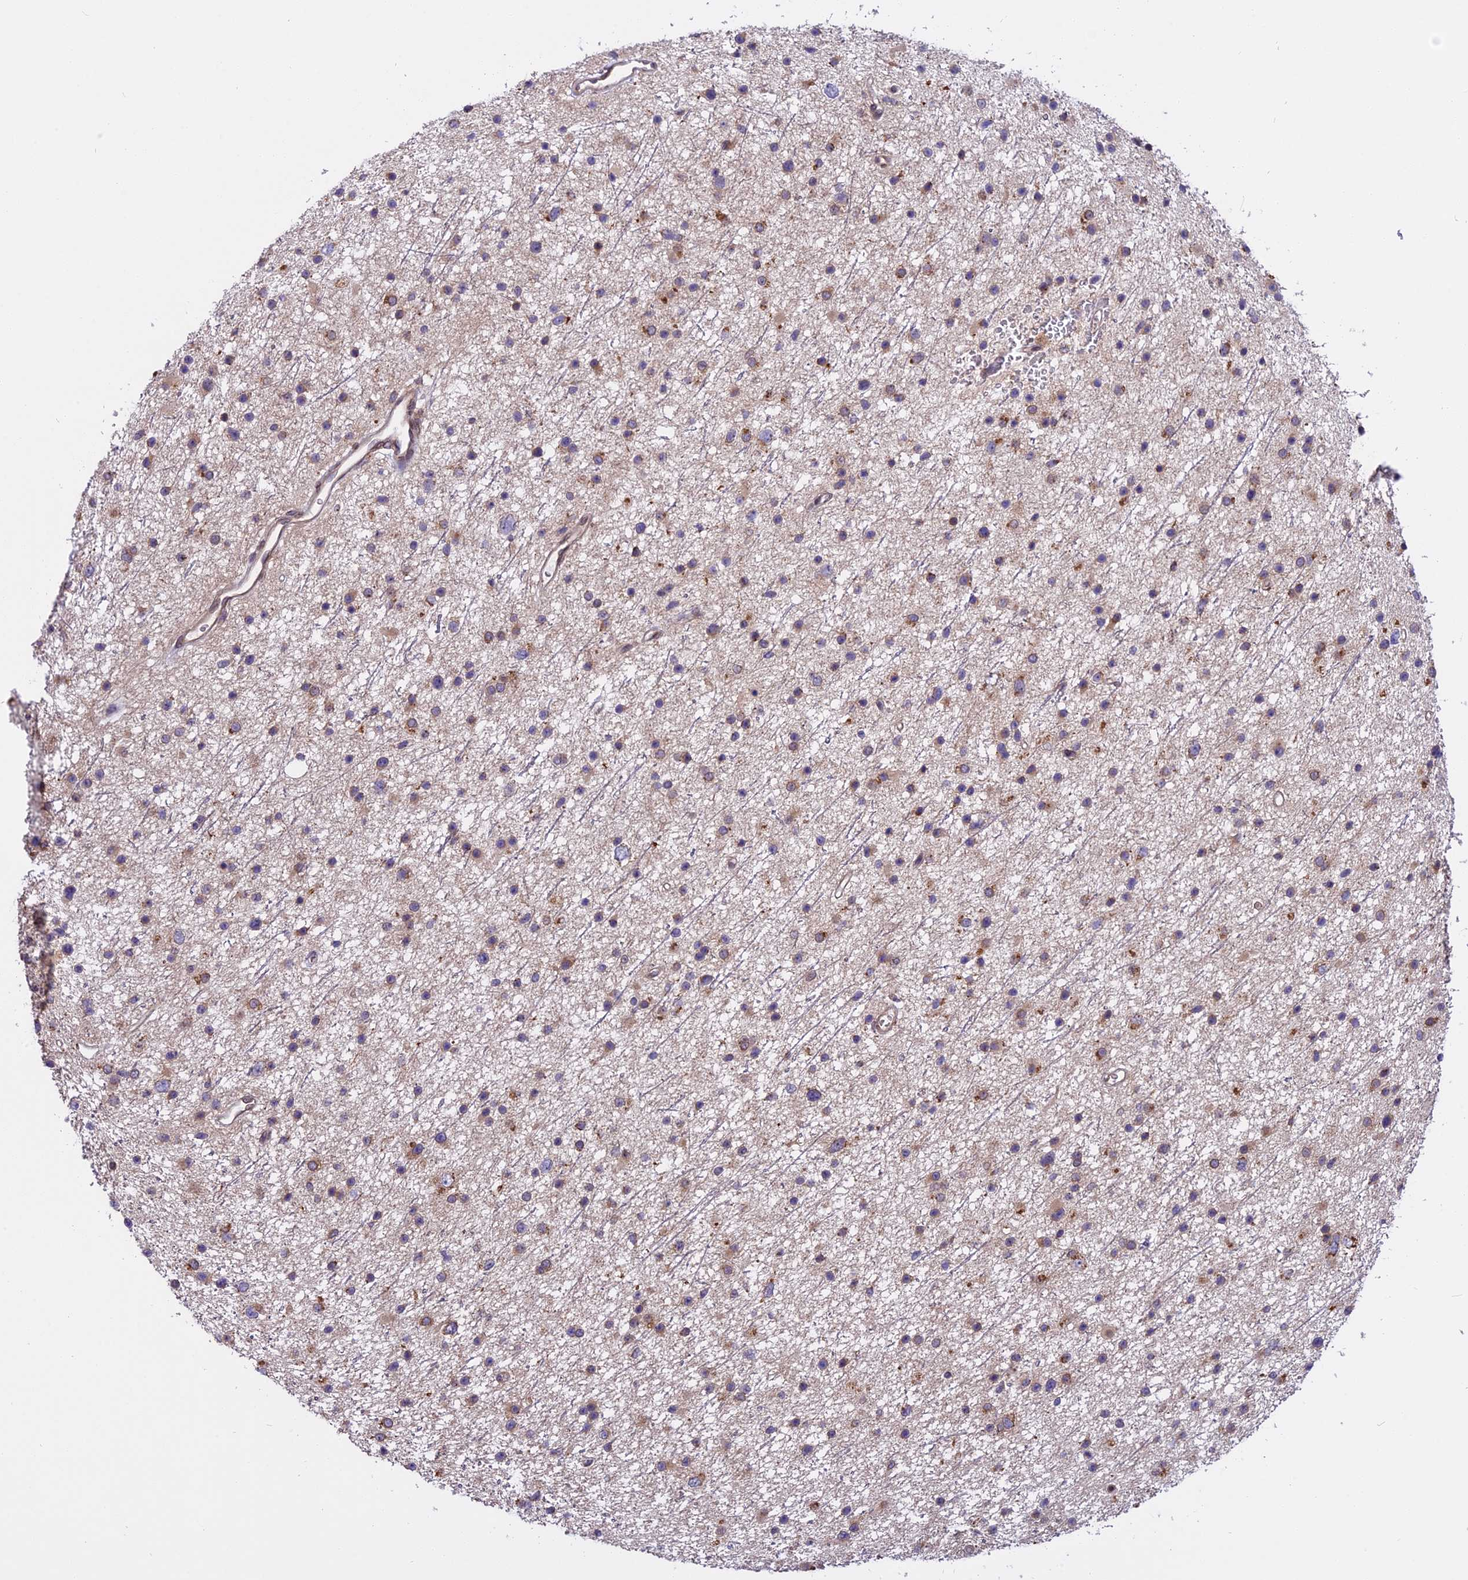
{"staining": {"intensity": "moderate", "quantity": "<25%", "location": "cytoplasmic/membranous"}, "tissue": "glioma", "cell_type": "Tumor cells", "image_type": "cancer", "snomed": [{"axis": "morphology", "description": "Glioma, malignant, Low grade"}, {"axis": "topography", "description": "Cerebral cortex"}], "caption": "This image demonstrates IHC staining of human glioma, with low moderate cytoplasmic/membranous positivity in approximately <25% of tumor cells.", "gene": "CHMP2A", "patient": {"sex": "female", "age": 39}}